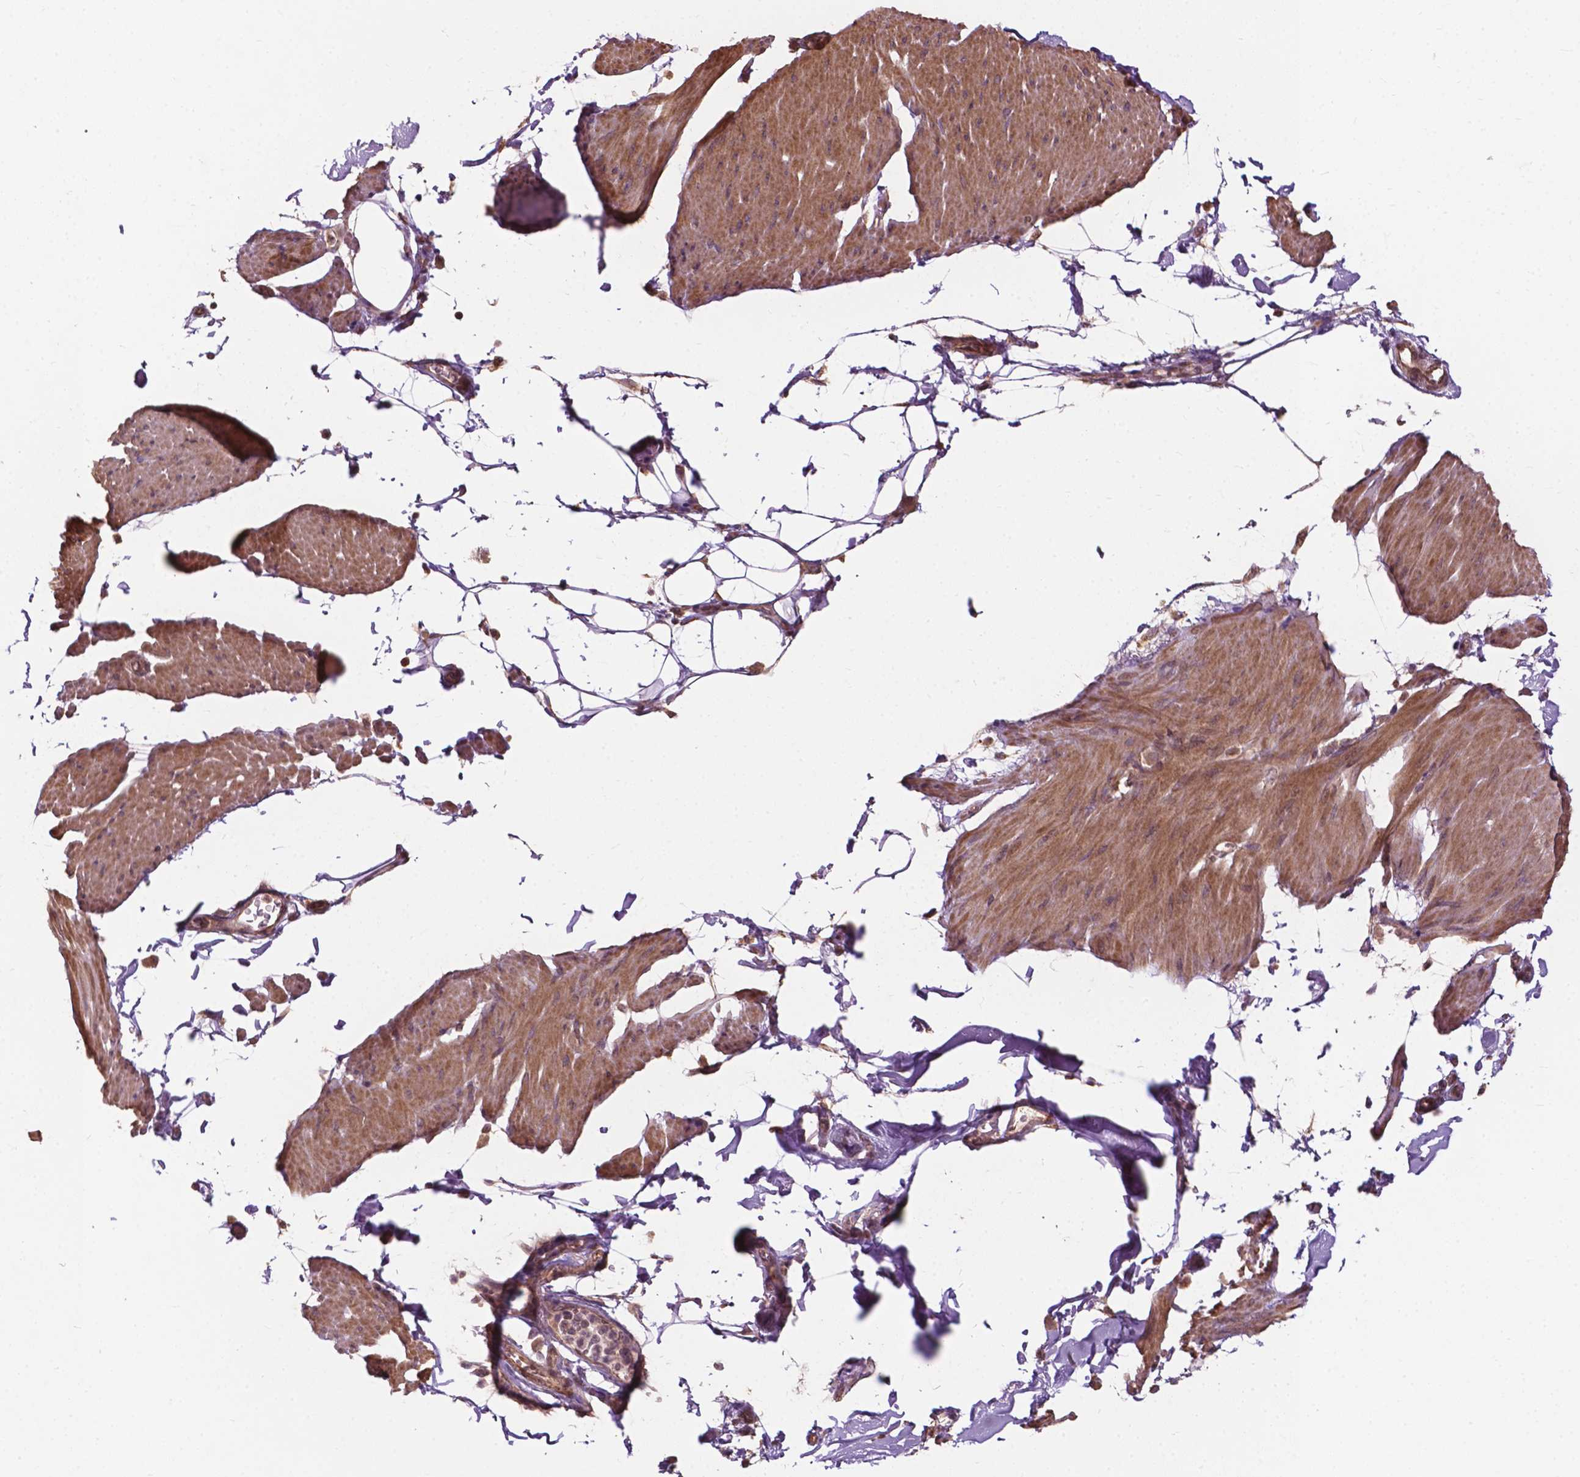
{"staining": {"intensity": "moderate", "quantity": "25%-75%", "location": "cytoplasmic/membranous"}, "tissue": "smooth muscle", "cell_type": "Smooth muscle cells", "image_type": "normal", "snomed": [{"axis": "morphology", "description": "Normal tissue, NOS"}, {"axis": "topography", "description": "Adipose tissue"}, {"axis": "topography", "description": "Smooth muscle"}, {"axis": "topography", "description": "Peripheral nerve tissue"}], "caption": "This micrograph exhibits immunohistochemistry staining of unremarkable human smooth muscle, with medium moderate cytoplasmic/membranous positivity in about 25%-75% of smooth muscle cells.", "gene": "CDC42BPA", "patient": {"sex": "male", "age": 83}}